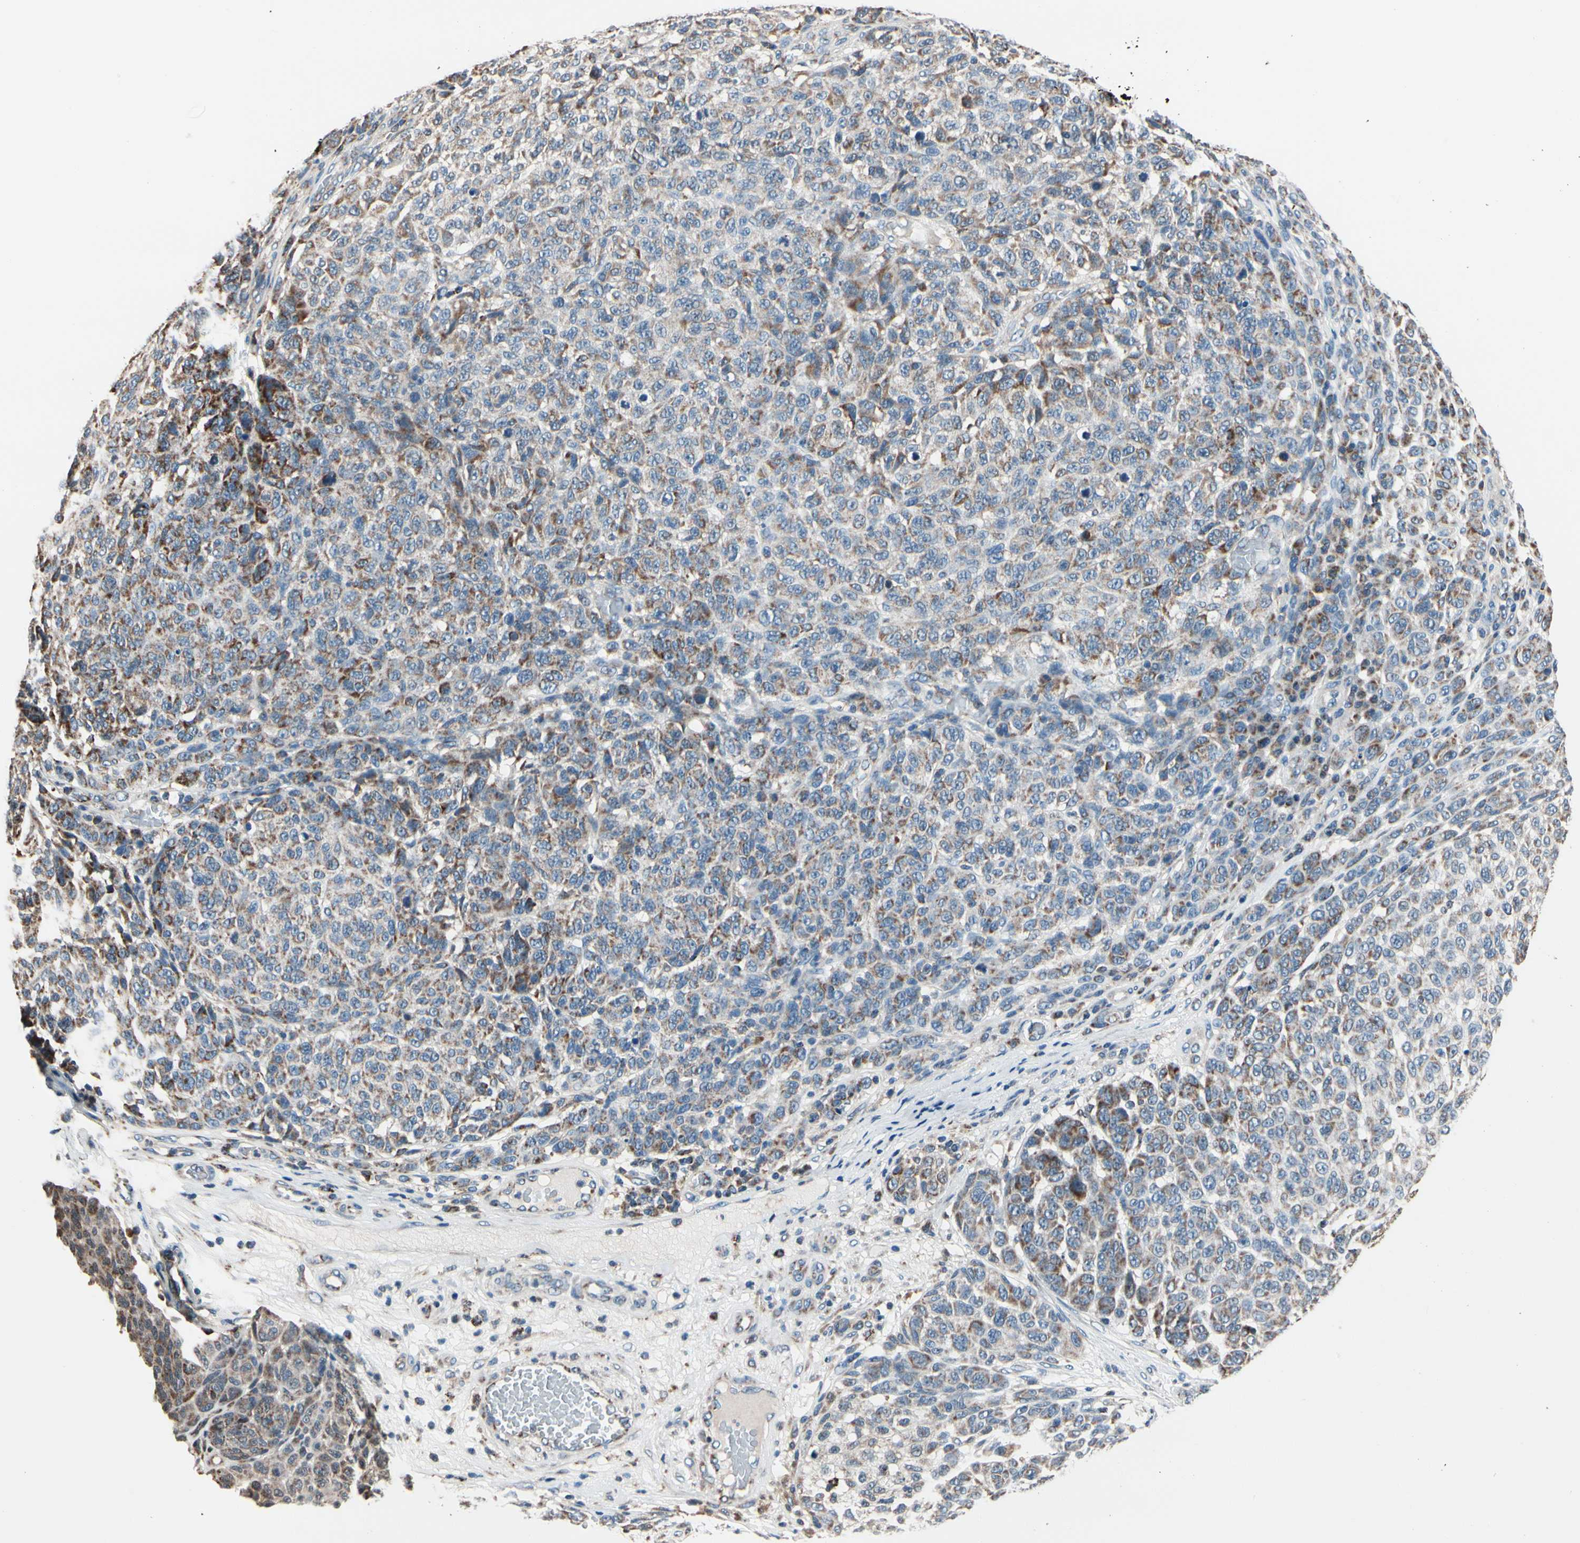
{"staining": {"intensity": "moderate", "quantity": "25%-75%", "location": "cytoplasmic/membranous"}, "tissue": "melanoma", "cell_type": "Tumor cells", "image_type": "cancer", "snomed": [{"axis": "morphology", "description": "Malignant melanoma, NOS"}, {"axis": "topography", "description": "Skin"}], "caption": "Malignant melanoma tissue demonstrates moderate cytoplasmic/membranous positivity in about 25%-75% of tumor cells", "gene": "TMEM176A", "patient": {"sex": "male", "age": 59}}